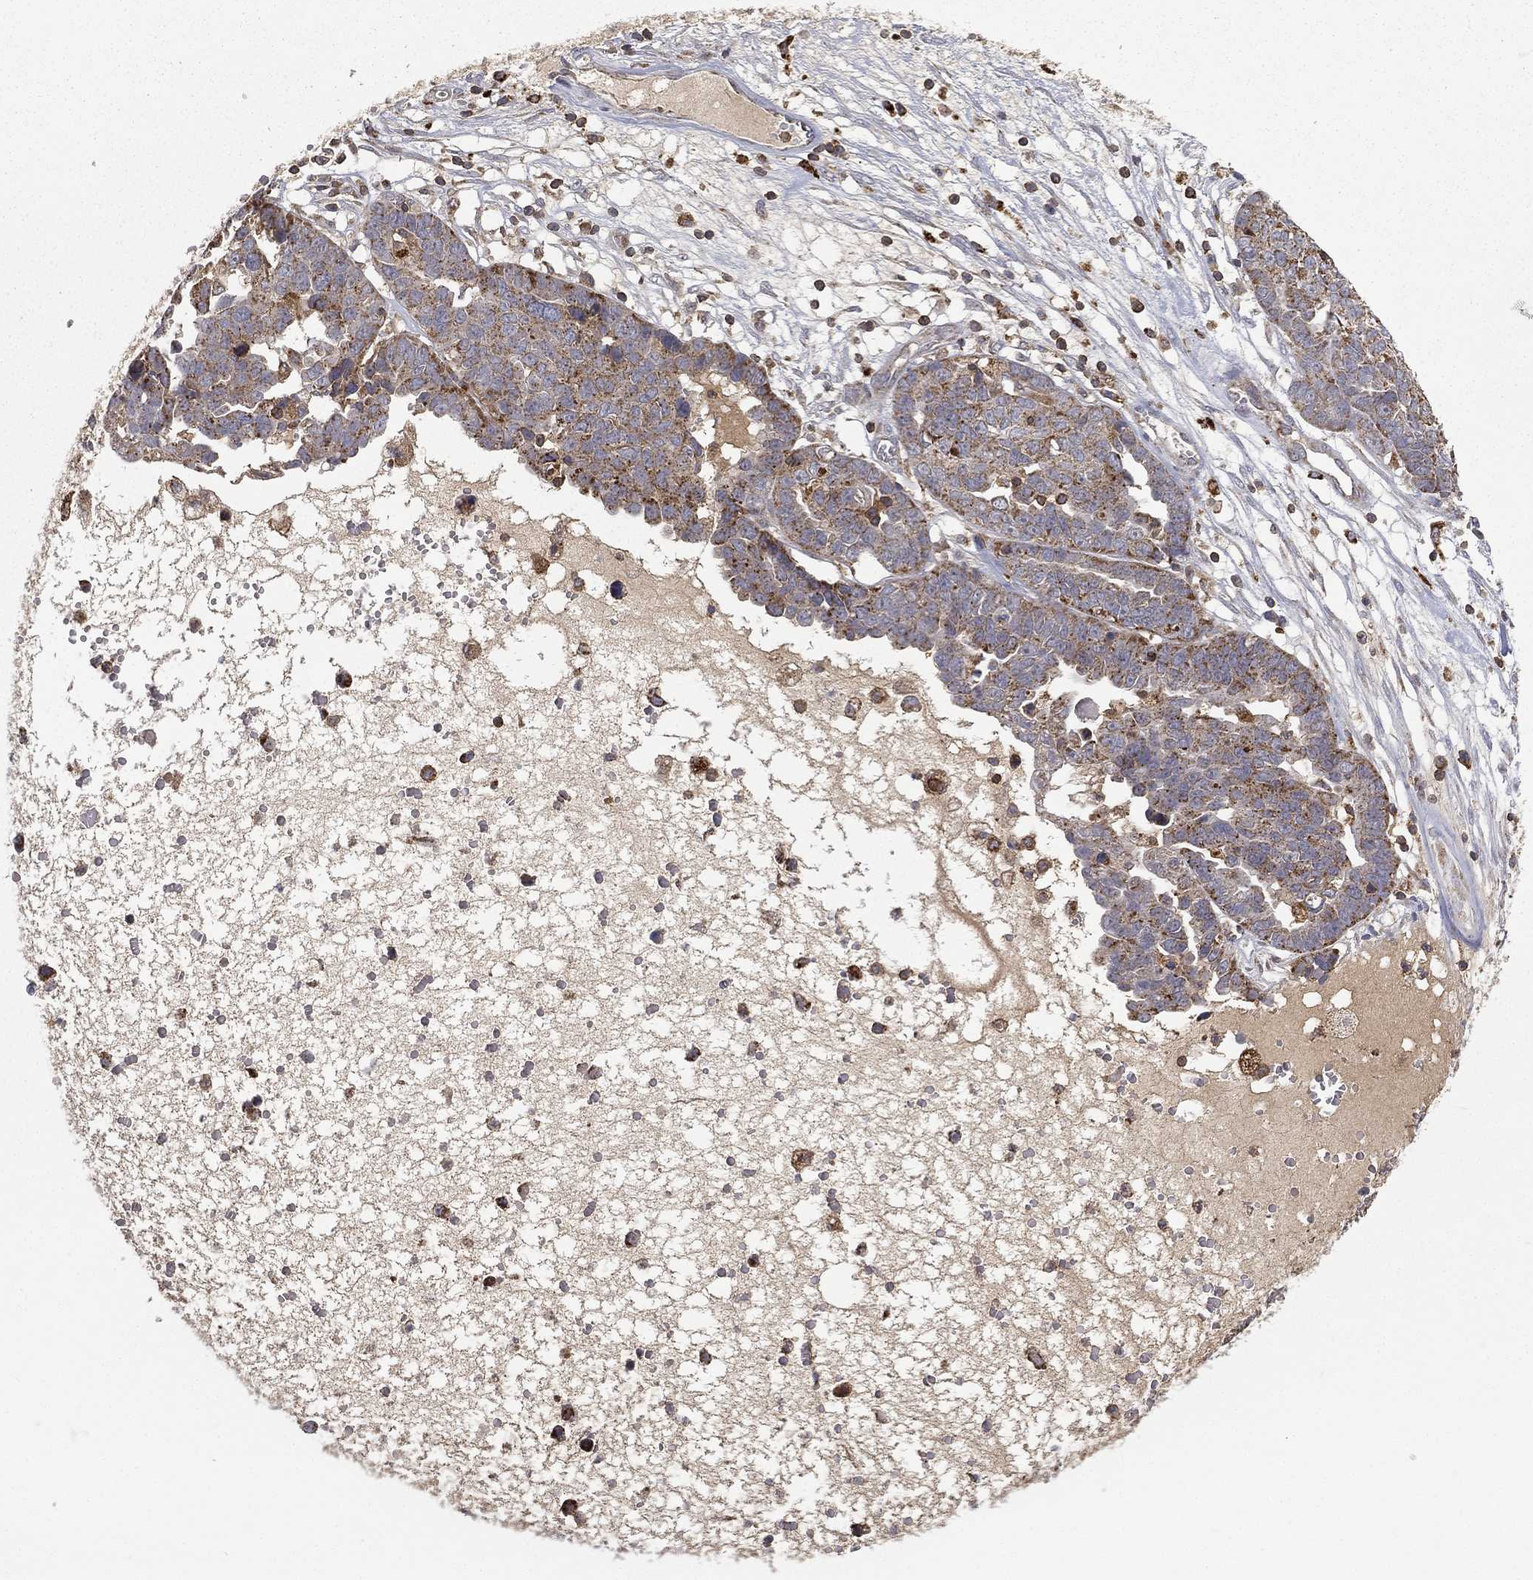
{"staining": {"intensity": "moderate", "quantity": "25%-75%", "location": "cytoplasmic/membranous"}, "tissue": "ovarian cancer", "cell_type": "Tumor cells", "image_type": "cancer", "snomed": [{"axis": "morphology", "description": "Cystadenocarcinoma, serous, NOS"}, {"axis": "topography", "description": "Ovary"}], "caption": "A histopathology image of ovarian cancer (serous cystadenocarcinoma) stained for a protein exhibits moderate cytoplasmic/membranous brown staining in tumor cells.", "gene": "RIN3", "patient": {"sex": "female", "age": 87}}